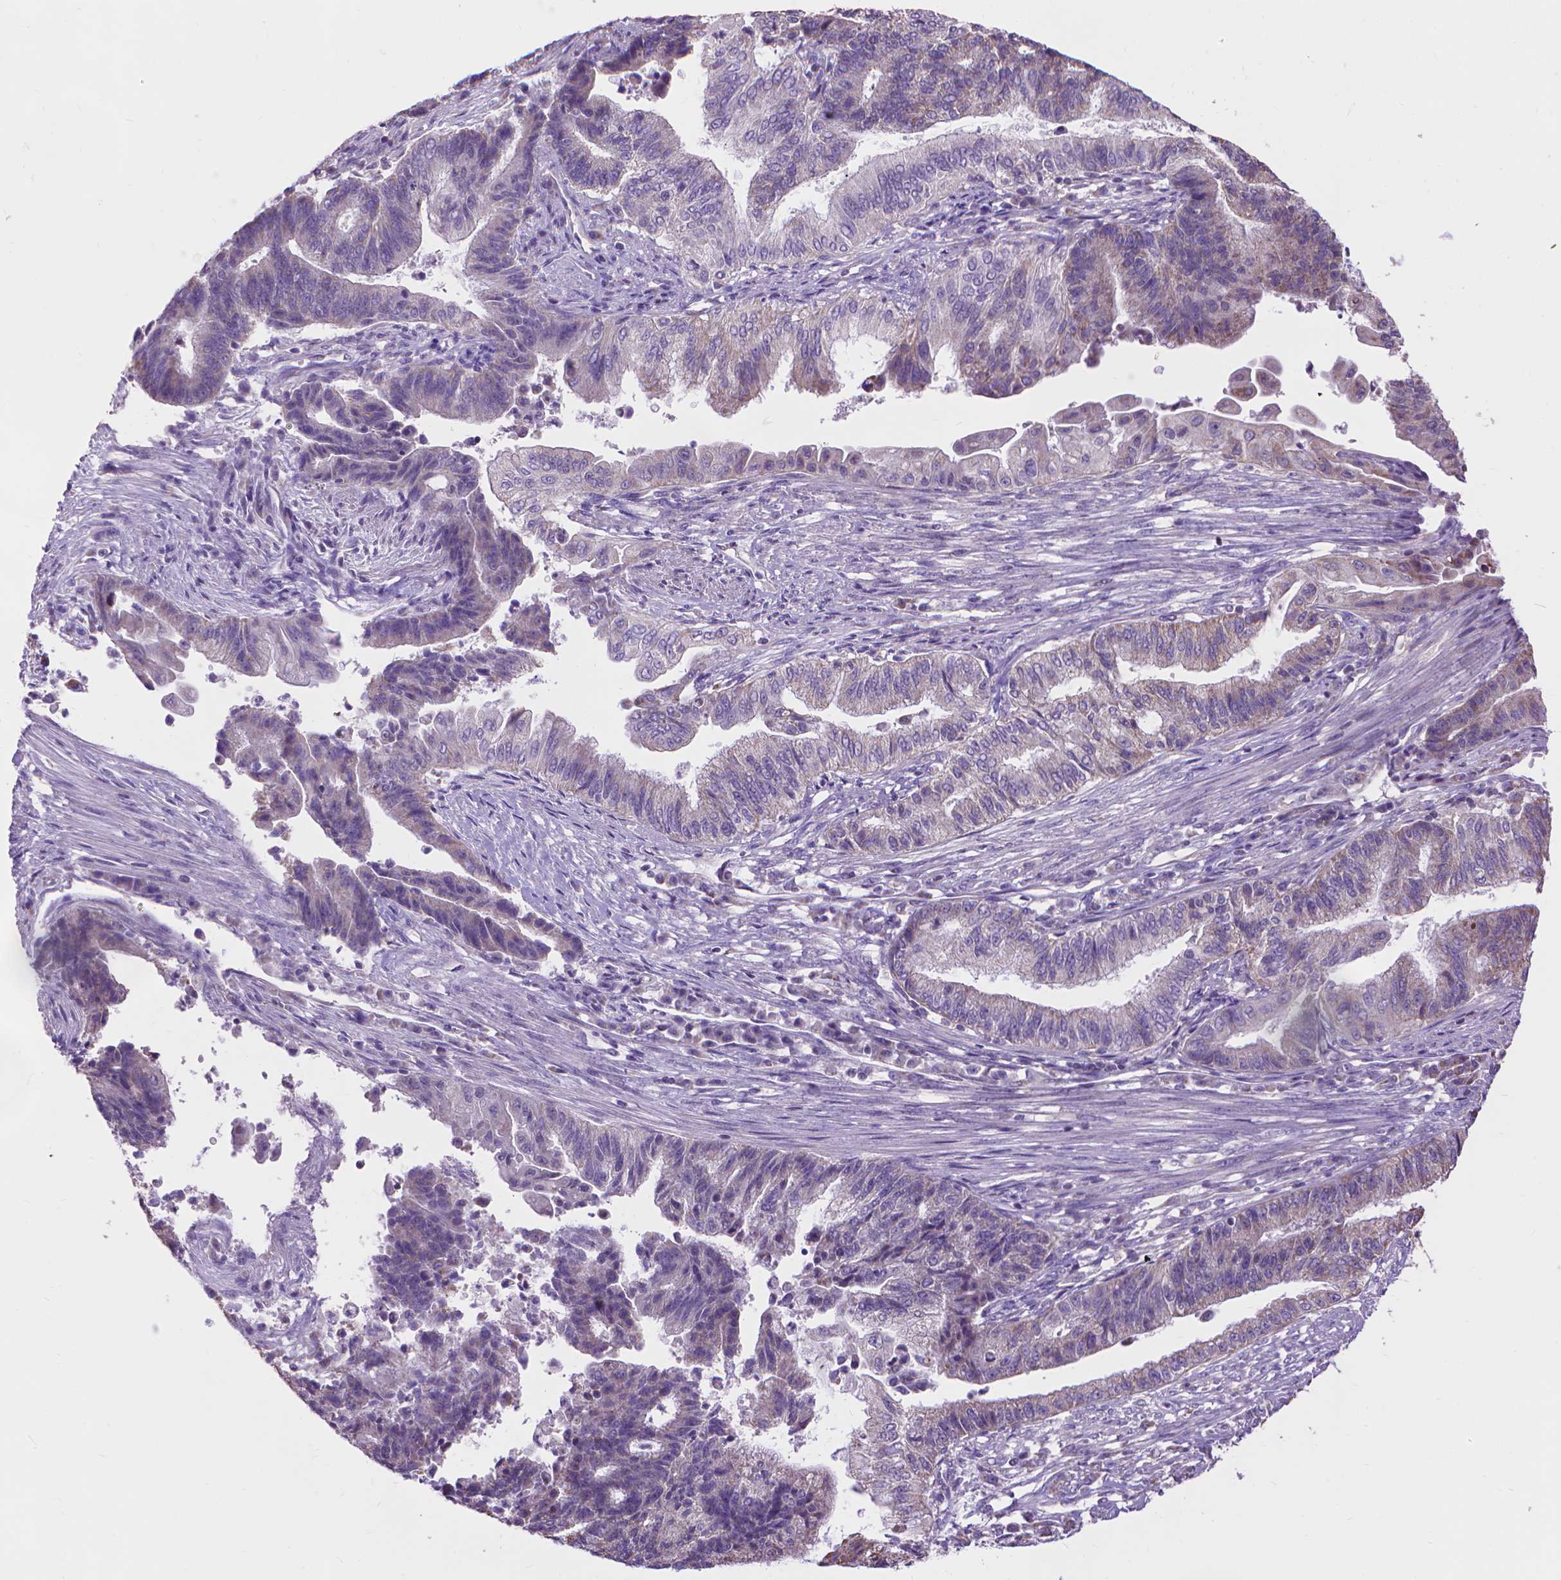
{"staining": {"intensity": "weak", "quantity": "<25%", "location": "cytoplasmic/membranous"}, "tissue": "endometrial cancer", "cell_type": "Tumor cells", "image_type": "cancer", "snomed": [{"axis": "morphology", "description": "Adenocarcinoma, NOS"}, {"axis": "topography", "description": "Uterus"}, {"axis": "topography", "description": "Endometrium"}], "caption": "The image shows no staining of tumor cells in endometrial cancer (adenocarcinoma). (DAB (3,3'-diaminobenzidine) immunohistochemistry, high magnification).", "gene": "SYN1", "patient": {"sex": "female", "age": 54}}